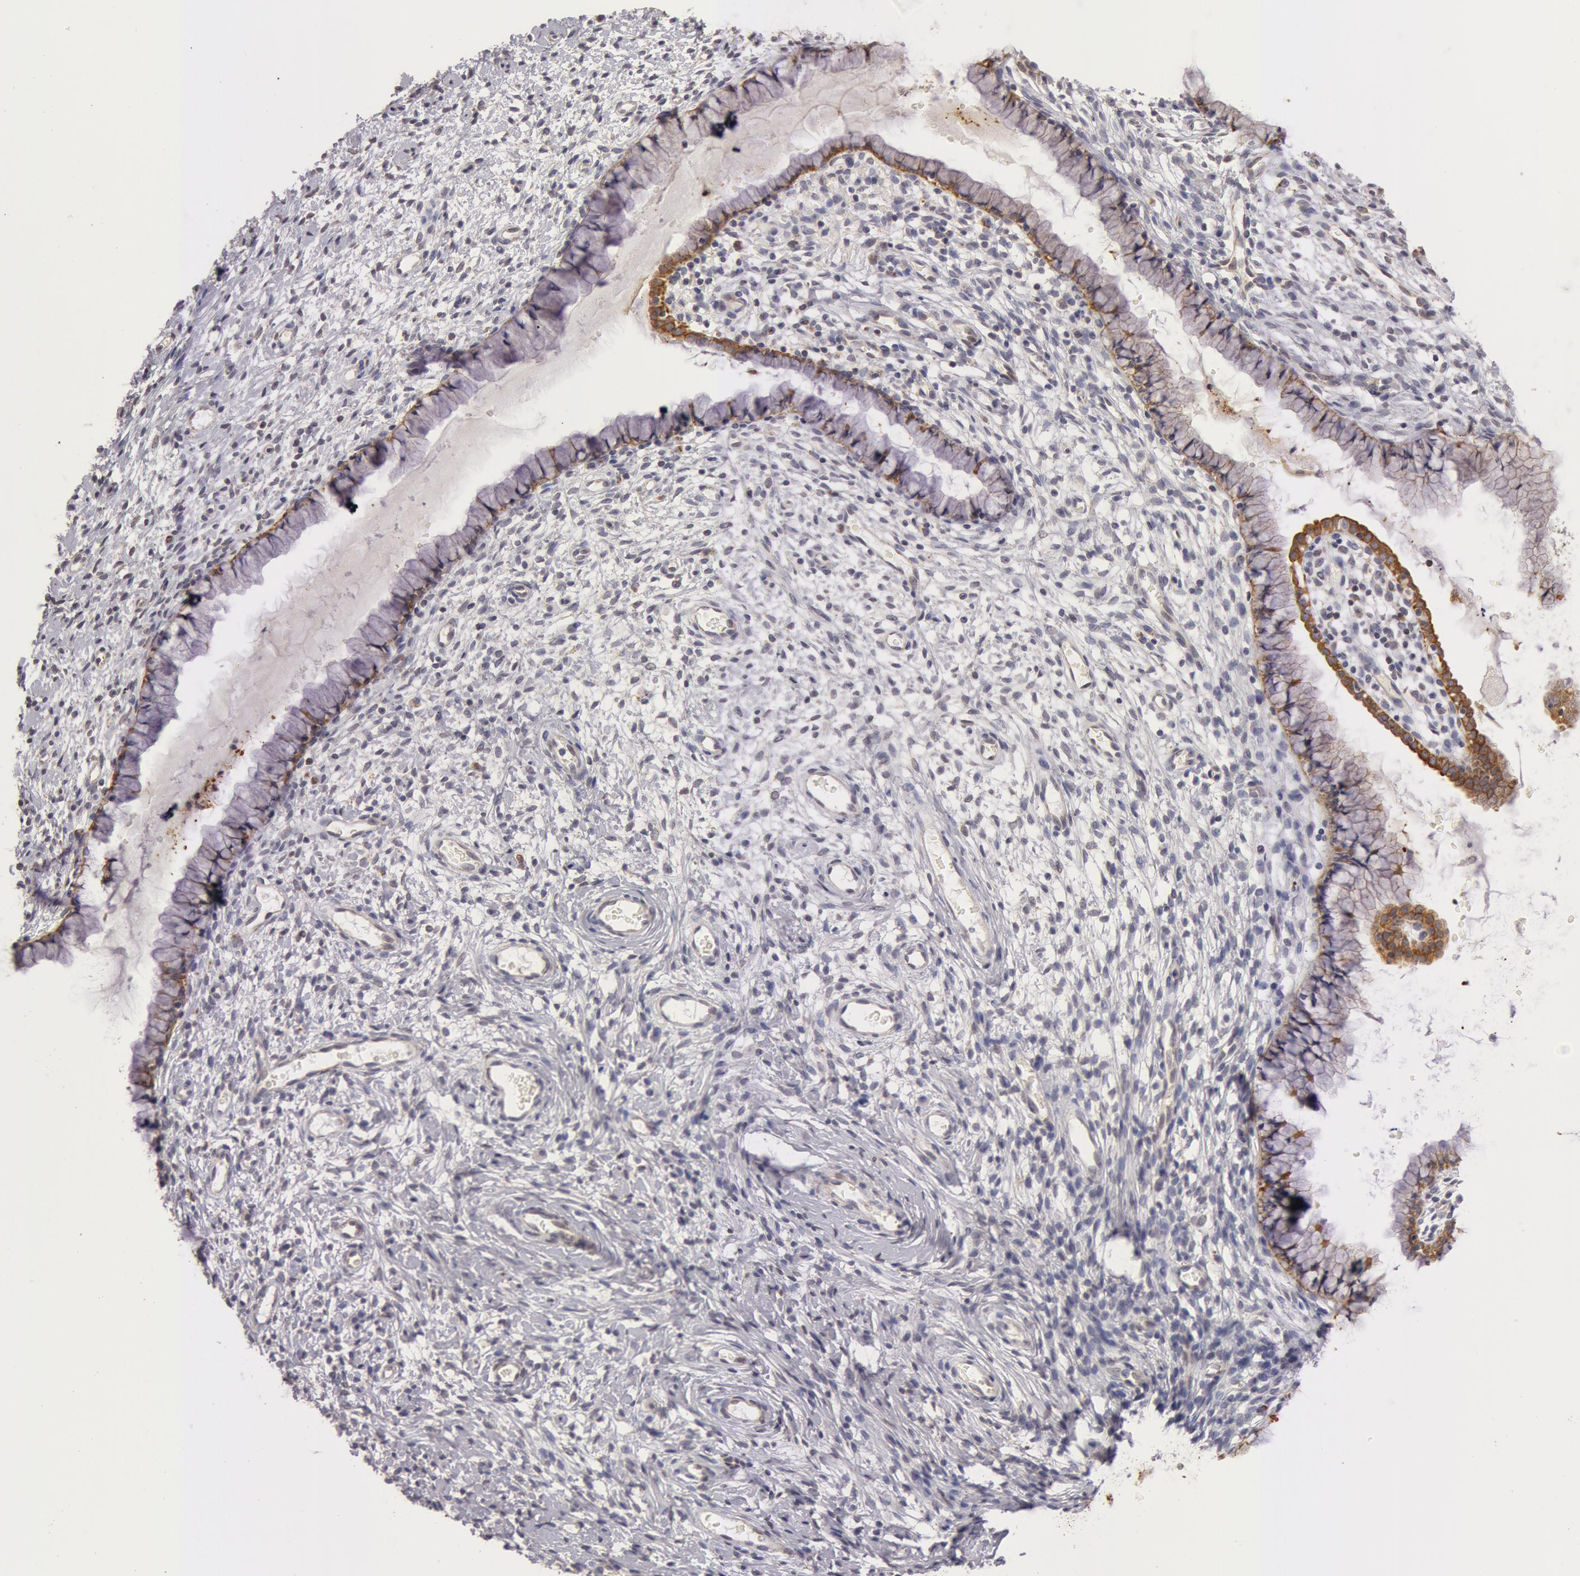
{"staining": {"intensity": "weak", "quantity": ">75%", "location": "cytoplasmic/membranous"}, "tissue": "cervix", "cell_type": "Glandular cells", "image_type": "normal", "snomed": [{"axis": "morphology", "description": "Normal tissue, NOS"}, {"axis": "topography", "description": "Cervix"}], "caption": "The image demonstrates a brown stain indicating the presence of a protein in the cytoplasmic/membranous of glandular cells in cervix. (DAB IHC, brown staining for protein, blue staining for nuclei).", "gene": "KRT18", "patient": {"sex": "female", "age": 70}}